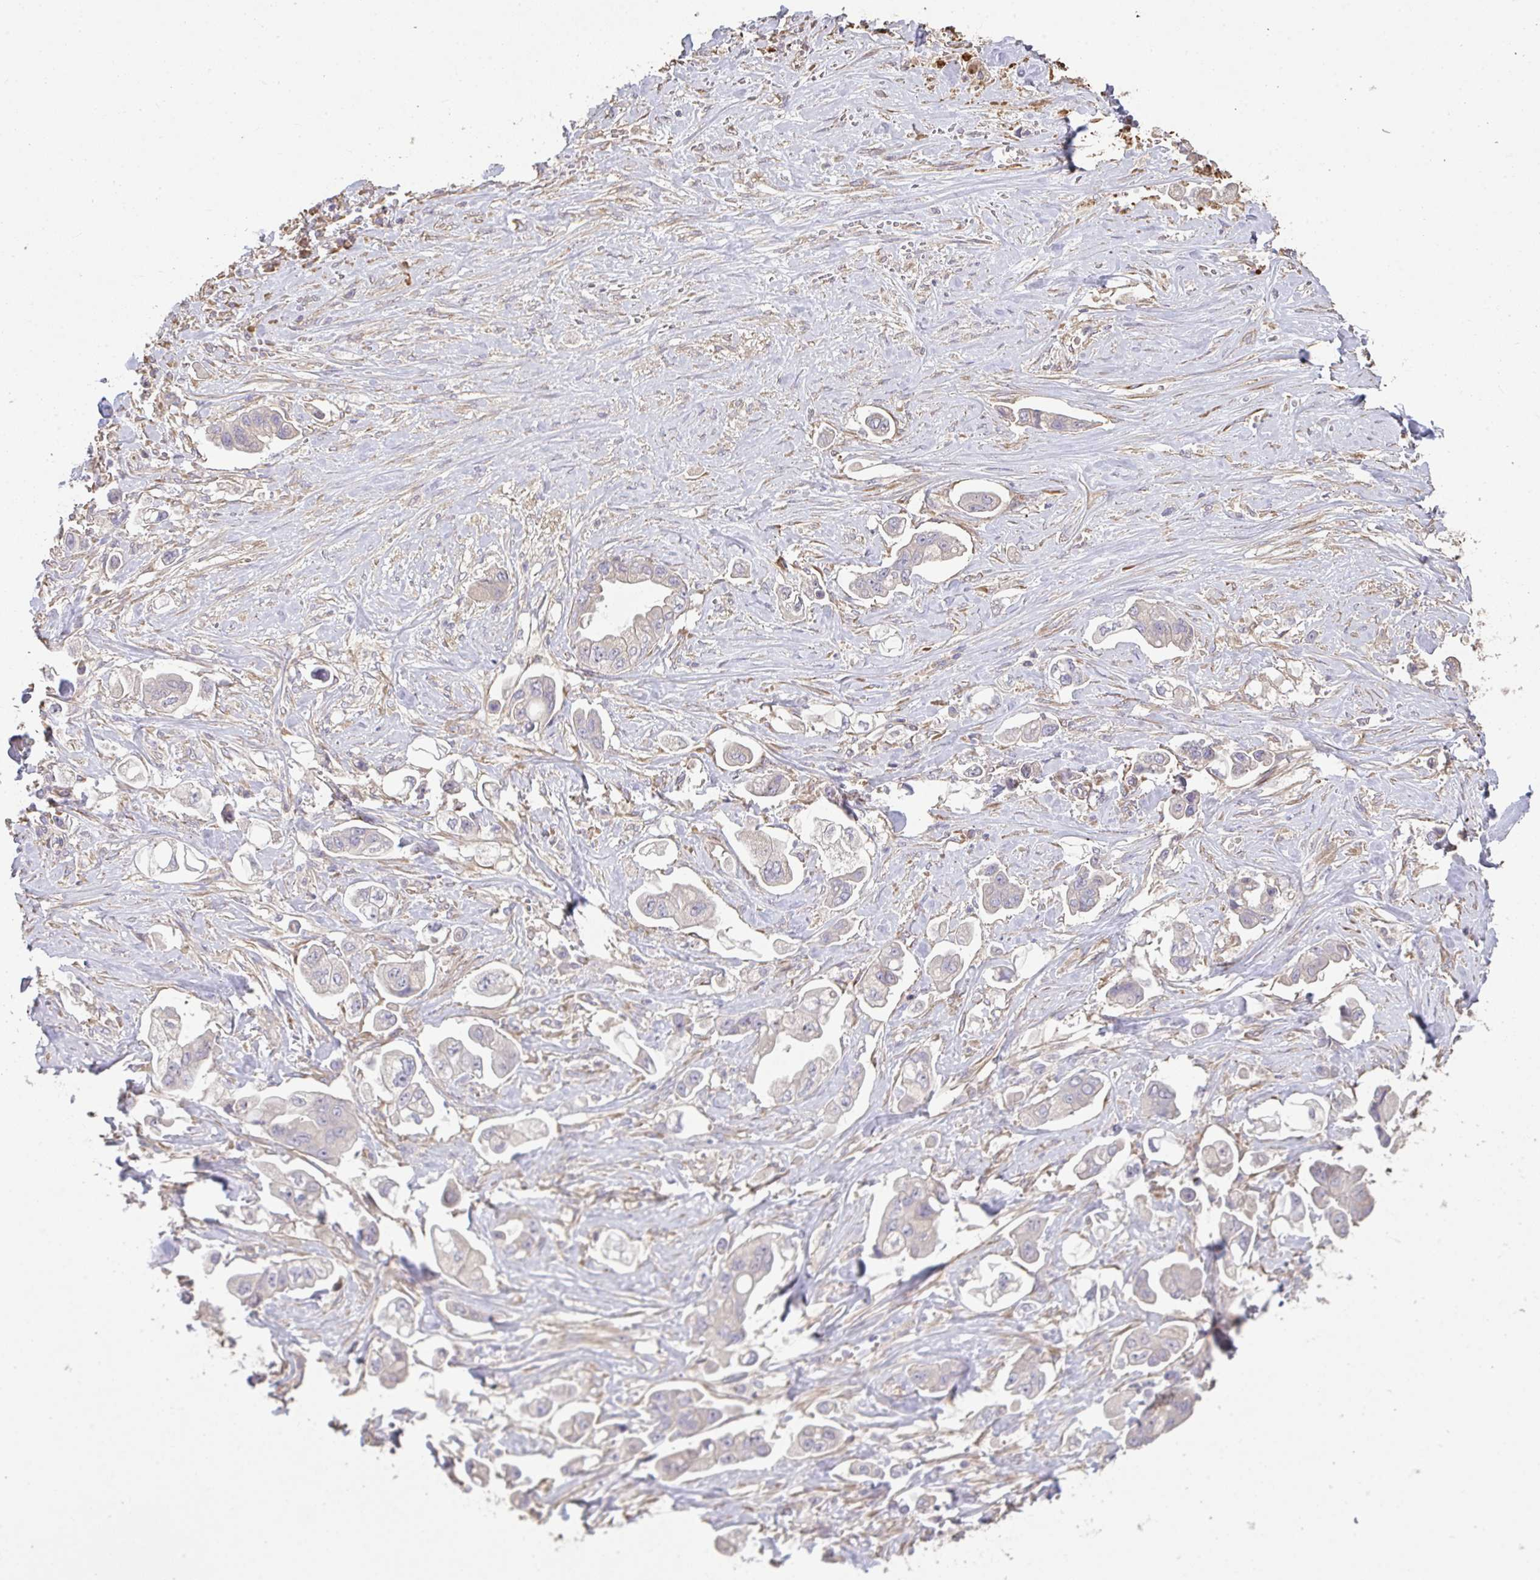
{"staining": {"intensity": "negative", "quantity": "none", "location": "none"}, "tissue": "stomach cancer", "cell_type": "Tumor cells", "image_type": "cancer", "snomed": [{"axis": "morphology", "description": "Adenocarcinoma, NOS"}, {"axis": "topography", "description": "Stomach"}], "caption": "An image of human stomach cancer is negative for staining in tumor cells.", "gene": "BRINP3", "patient": {"sex": "male", "age": 62}}